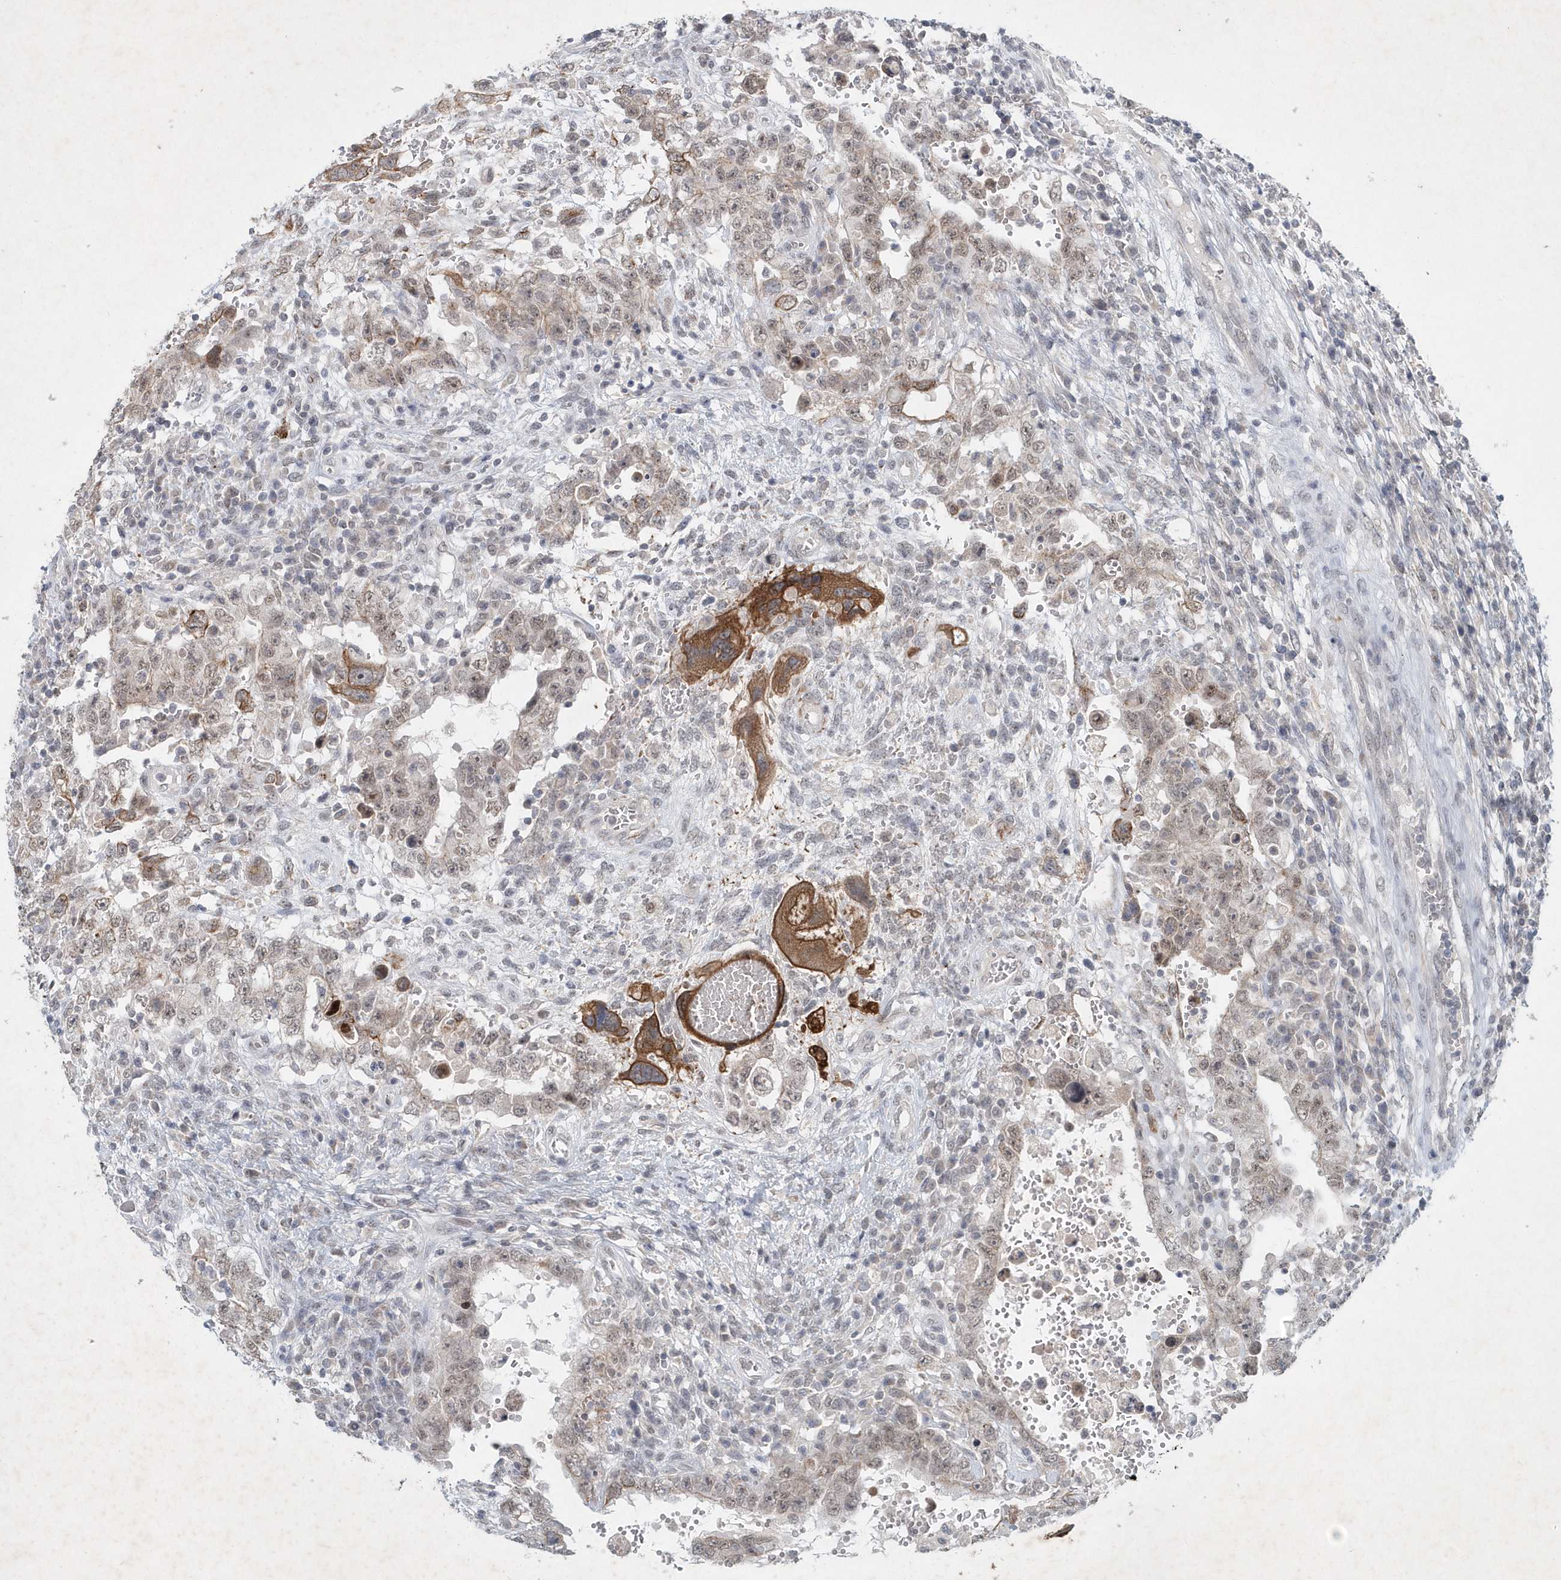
{"staining": {"intensity": "weak", "quantity": "25%-75%", "location": "nuclear"}, "tissue": "testis cancer", "cell_type": "Tumor cells", "image_type": "cancer", "snomed": [{"axis": "morphology", "description": "Carcinoma, Embryonal, NOS"}, {"axis": "topography", "description": "Testis"}], "caption": "Embryonal carcinoma (testis) was stained to show a protein in brown. There is low levels of weak nuclear staining in about 25%-75% of tumor cells. The protein of interest is stained brown, and the nuclei are stained in blue (DAB (3,3'-diaminobenzidine) IHC with brightfield microscopy, high magnification).", "gene": "ZBTB9", "patient": {"sex": "male", "age": 26}}